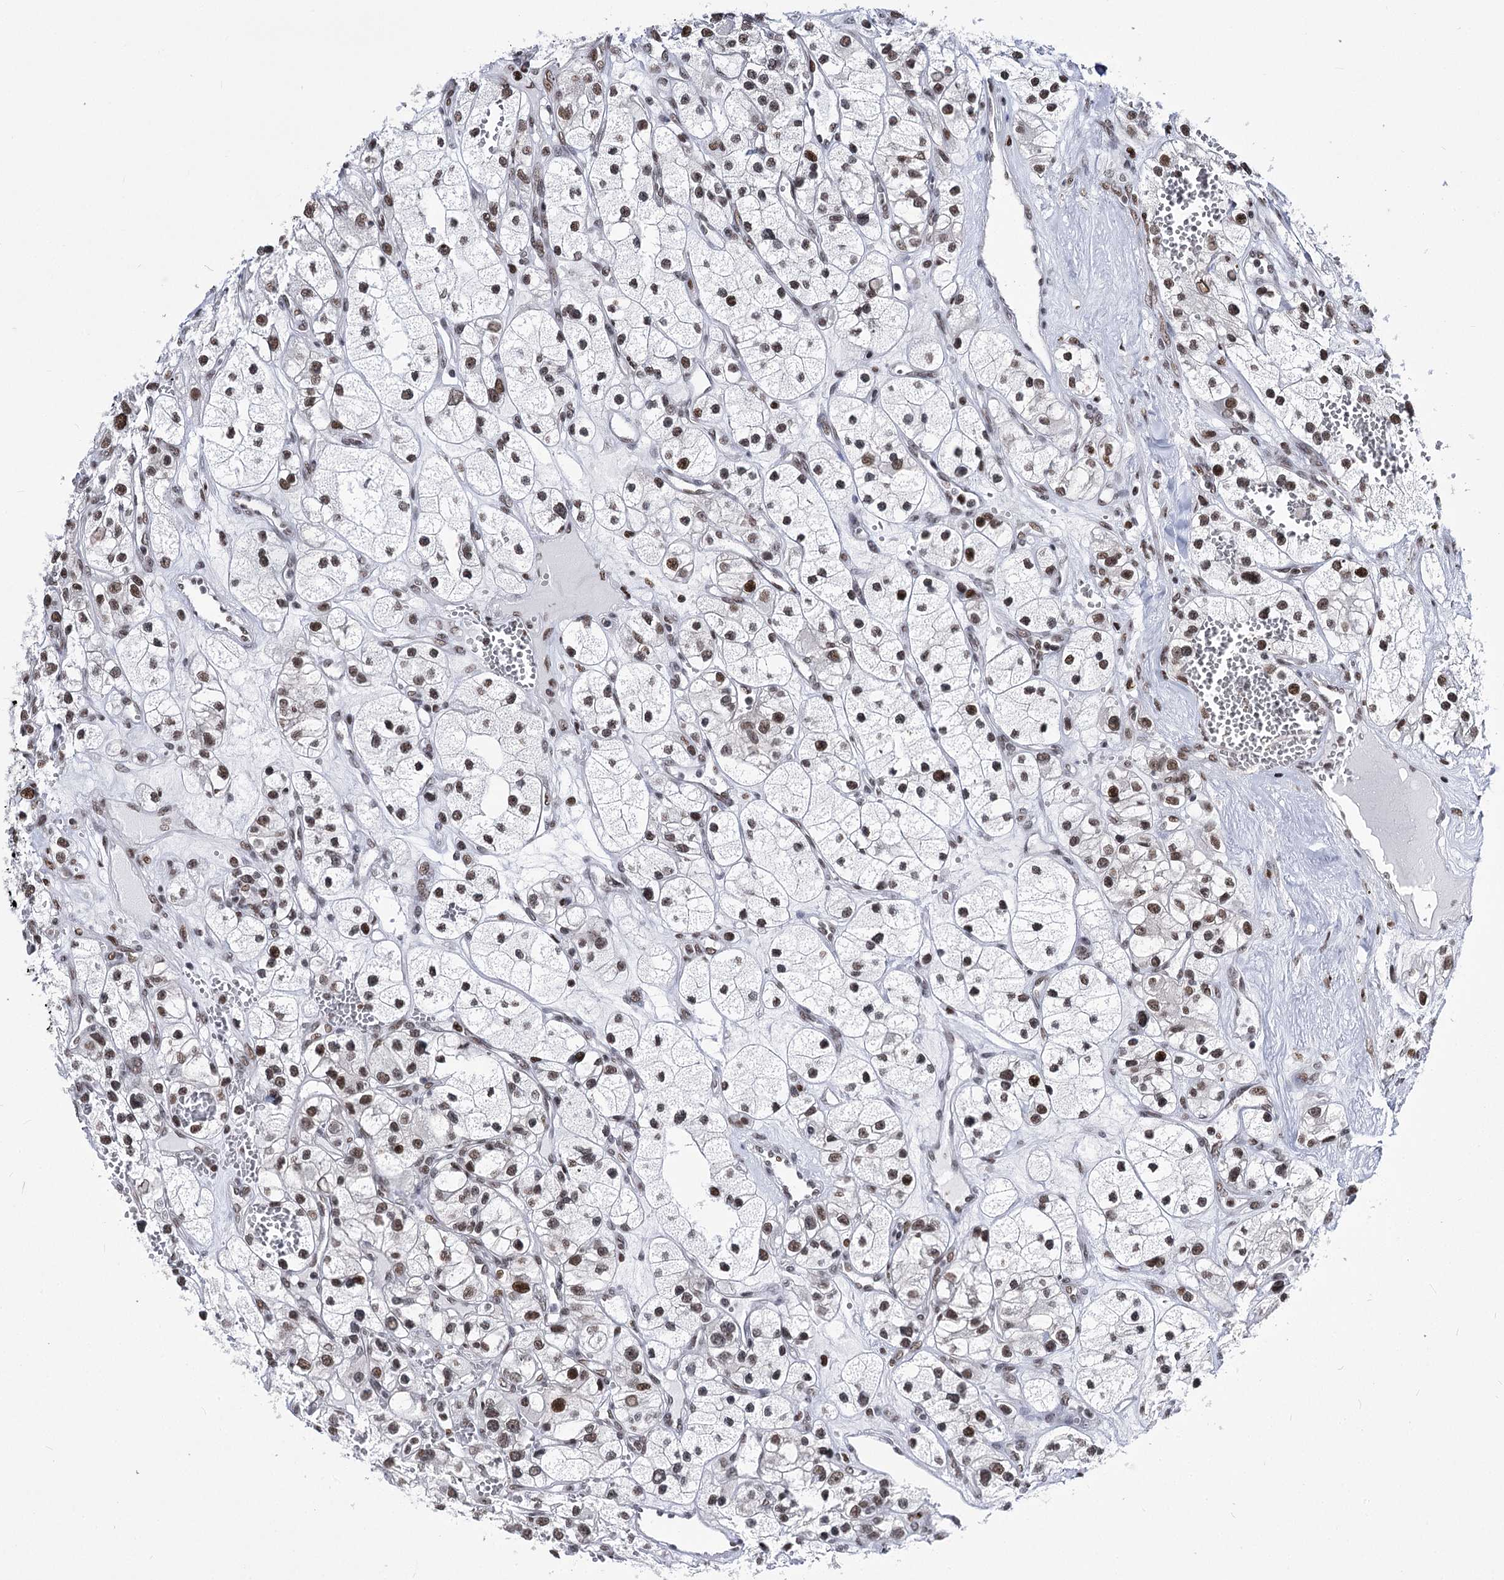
{"staining": {"intensity": "moderate", "quantity": "25%-75%", "location": "nuclear"}, "tissue": "renal cancer", "cell_type": "Tumor cells", "image_type": "cancer", "snomed": [{"axis": "morphology", "description": "Adenocarcinoma, NOS"}, {"axis": "topography", "description": "Kidney"}], "caption": "Renal cancer (adenocarcinoma) tissue reveals moderate nuclear expression in approximately 25%-75% of tumor cells, visualized by immunohistochemistry. (DAB = brown stain, brightfield microscopy at high magnification).", "gene": "POU4F3", "patient": {"sex": "female", "age": 57}}